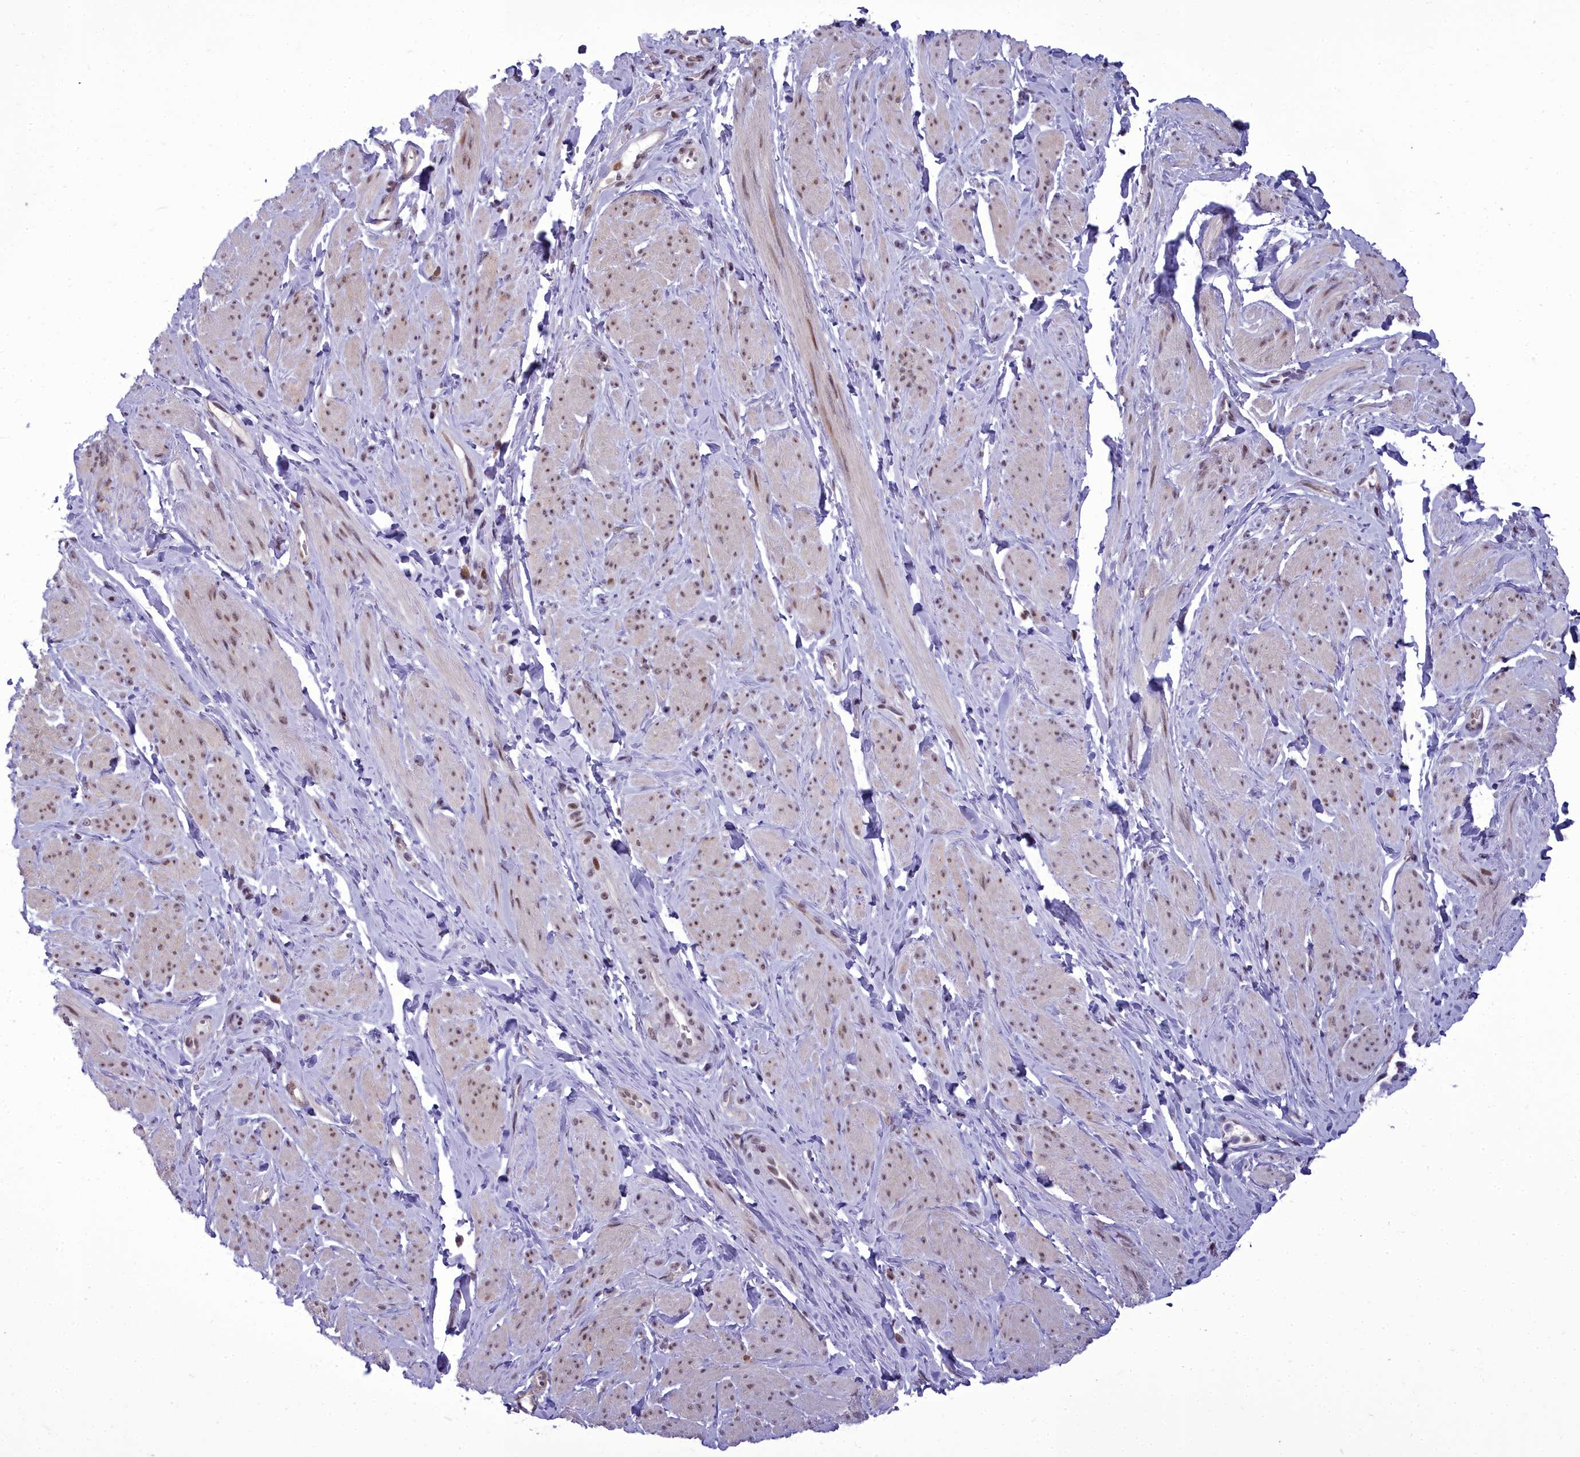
{"staining": {"intensity": "weak", "quantity": "25%-75%", "location": "nuclear"}, "tissue": "smooth muscle", "cell_type": "Smooth muscle cells", "image_type": "normal", "snomed": [{"axis": "morphology", "description": "Normal tissue, NOS"}, {"axis": "topography", "description": "Smooth muscle"}, {"axis": "topography", "description": "Peripheral nerve tissue"}], "caption": "A high-resolution image shows immunohistochemistry (IHC) staining of benign smooth muscle, which displays weak nuclear staining in about 25%-75% of smooth muscle cells. Immunohistochemistry stains the protein in brown and the nuclei are stained blue.", "gene": "CEACAM19", "patient": {"sex": "male", "age": 69}}